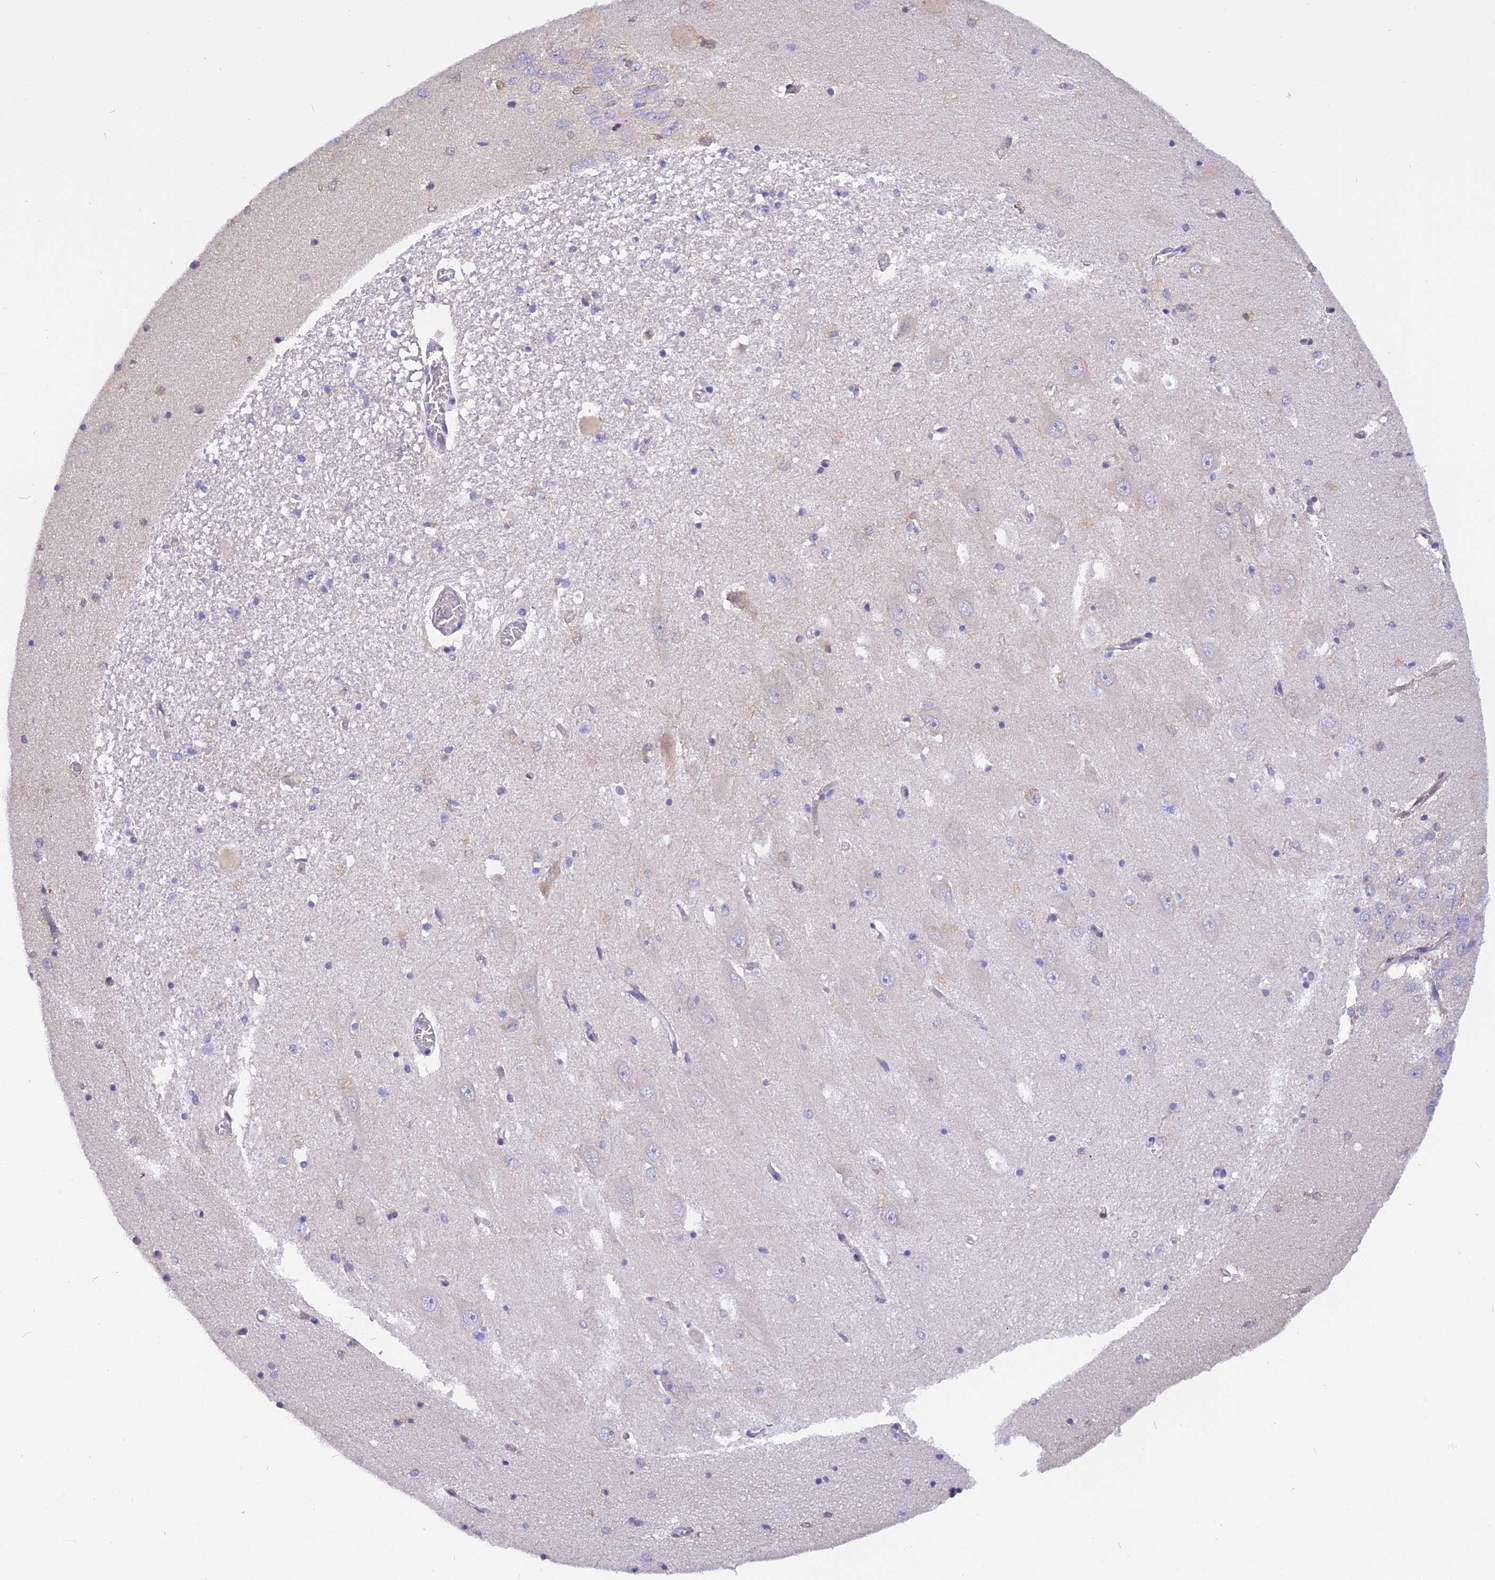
{"staining": {"intensity": "negative", "quantity": "none", "location": "none"}, "tissue": "hippocampus", "cell_type": "Glial cells", "image_type": "normal", "snomed": [{"axis": "morphology", "description": "Normal tissue, NOS"}, {"axis": "topography", "description": "Hippocampus"}], "caption": "Immunohistochemistry (IHC) micrograph of normal hippocampus: human hippocampus stained with DAB demonstrates no significant protein expression in glial cells. (DAB immunohistochemistry with hematoxylin counter stain).", "gene": "TRIM3", "patient": {"sex": "female", "age": 64}}